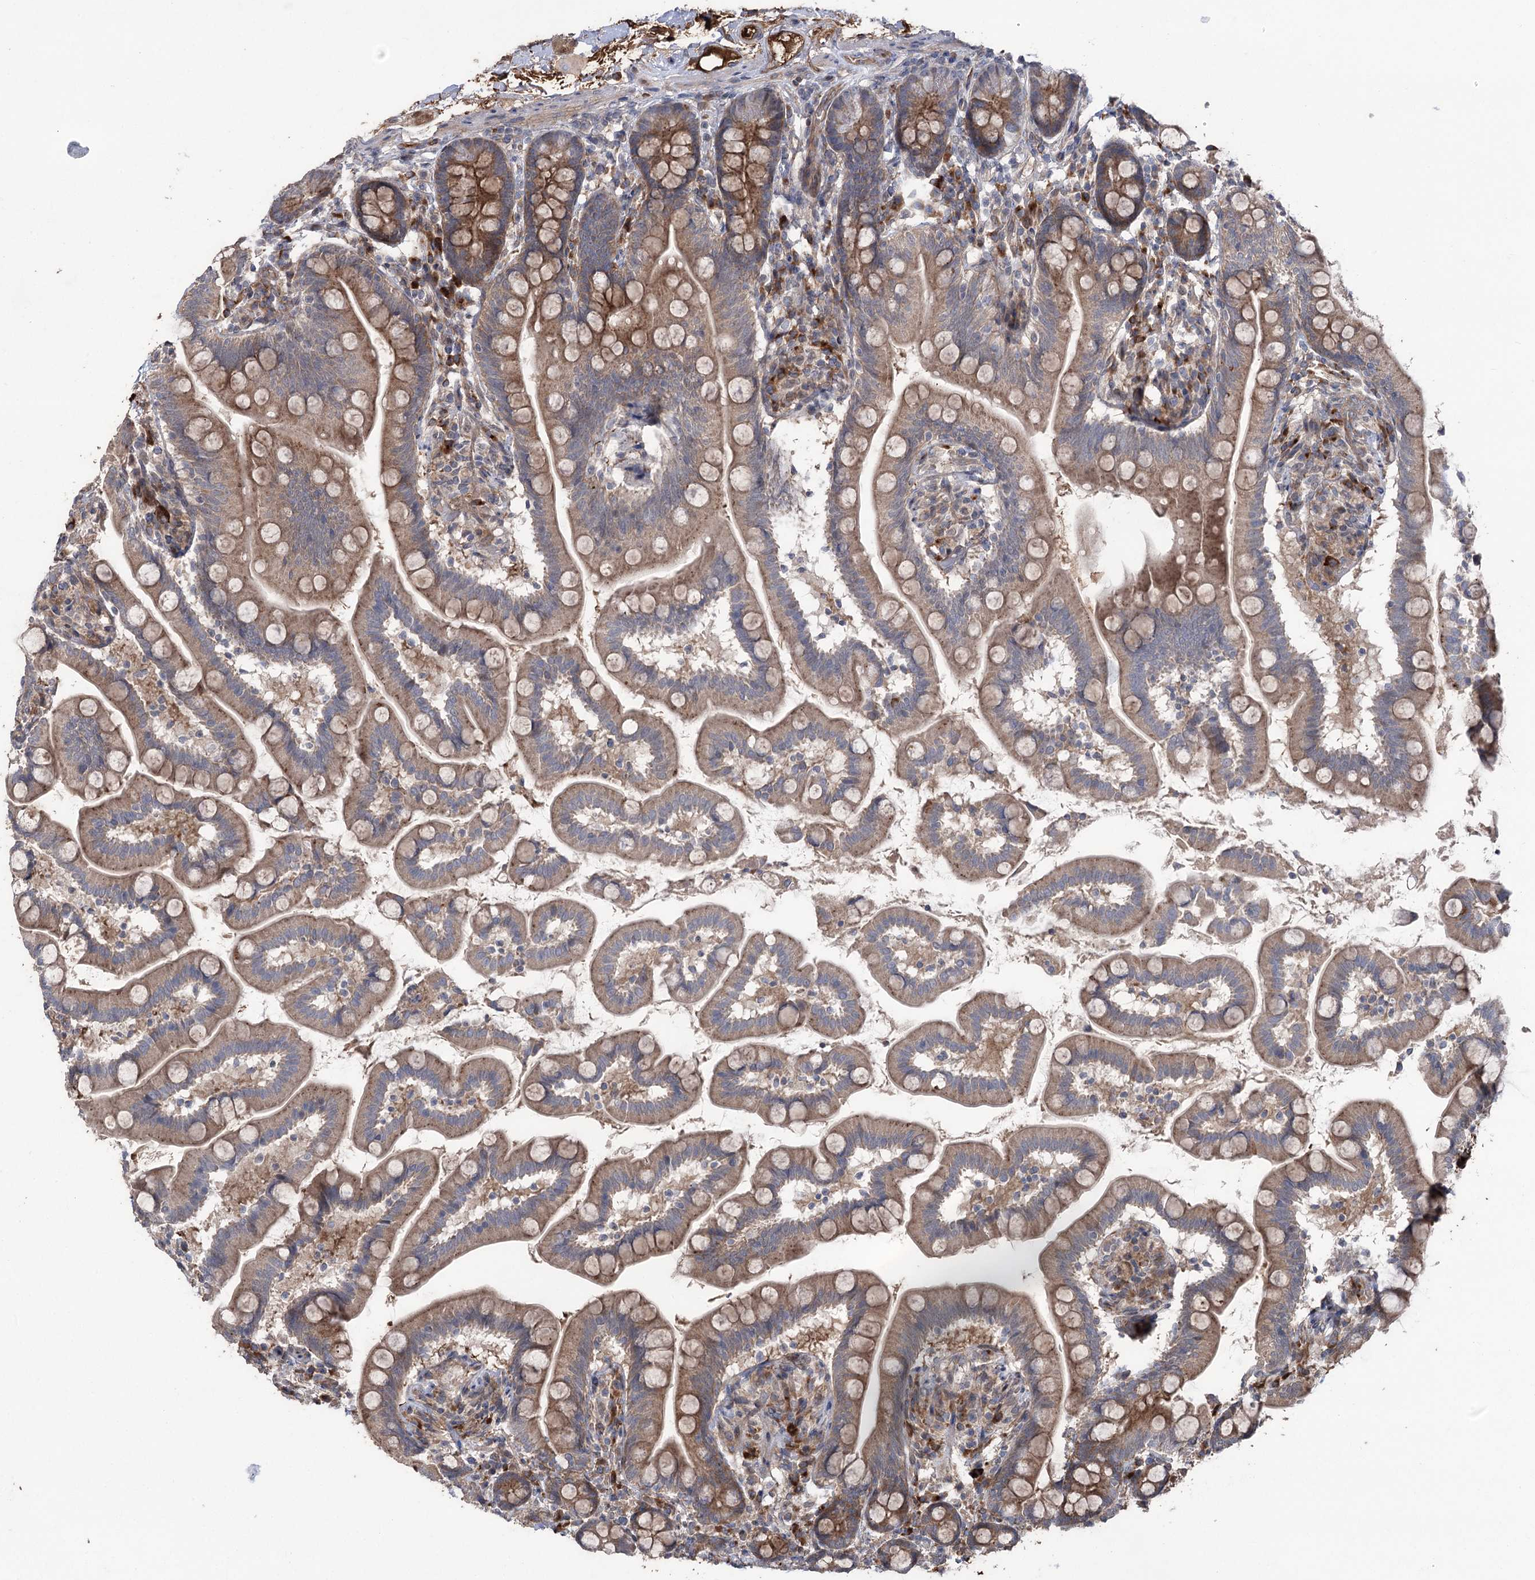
{"staining": {"intensity": "moderate", "quantity": "25%-75%", "location": "cytoplasmic/membranous"}, "tissue": "small intestine", "cell_type": "Glandular cells", "image_type": "normal", "snomed": [{"axis": "morphology", "description": "Normal tissue, NOS"}, {"axis": "topography", "description": "Small intestine"}], "caption": "Unremarkable small intestine reveals moderate cytoplasmic/membranous staining in about 25%-75% of glandular cells.", "gene": "OTUD1", "patient": {"sex": "female", "age": 64}}